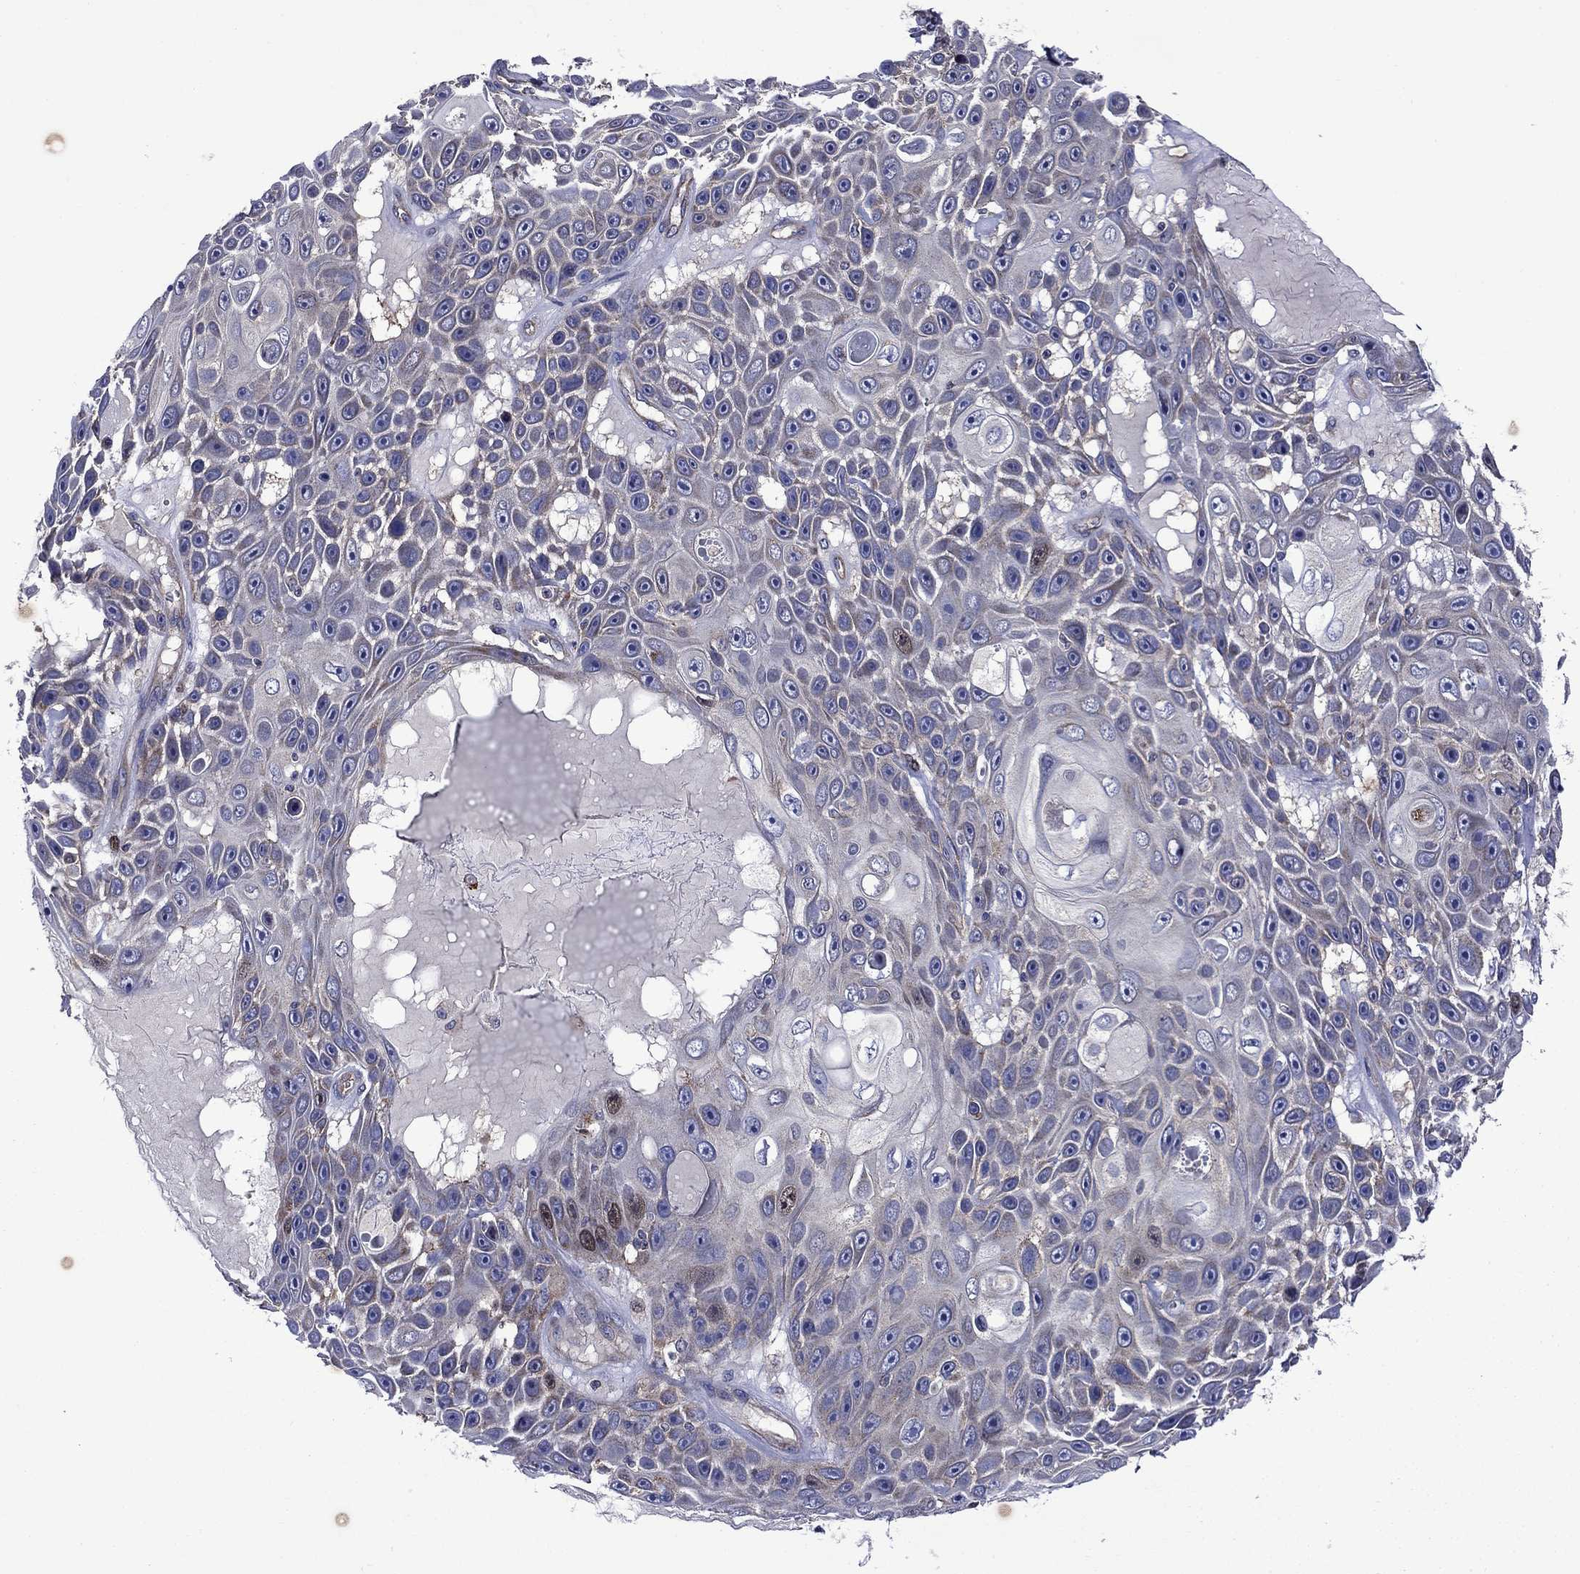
{"staining": {"intensity": "weak", "quantity": "<25%", "location": "cytoplasmic/membranous"}, "tissue": "skin cancer", "cell_type": "Tumor cells", "image_type": "cancer", "snomed": [{"axis": "morphology", "description": "Squamous cell carcinoma, NOS"}, {"axis": "topography", "description": "Skin"}], "caption": "This is an immunohistochemistry (IHC) image of human skin squamous cell carcinoma. There is no positivity in tumor cells.", "gene": "KIF22", "patient": {"sex": "male", "age": 82}}